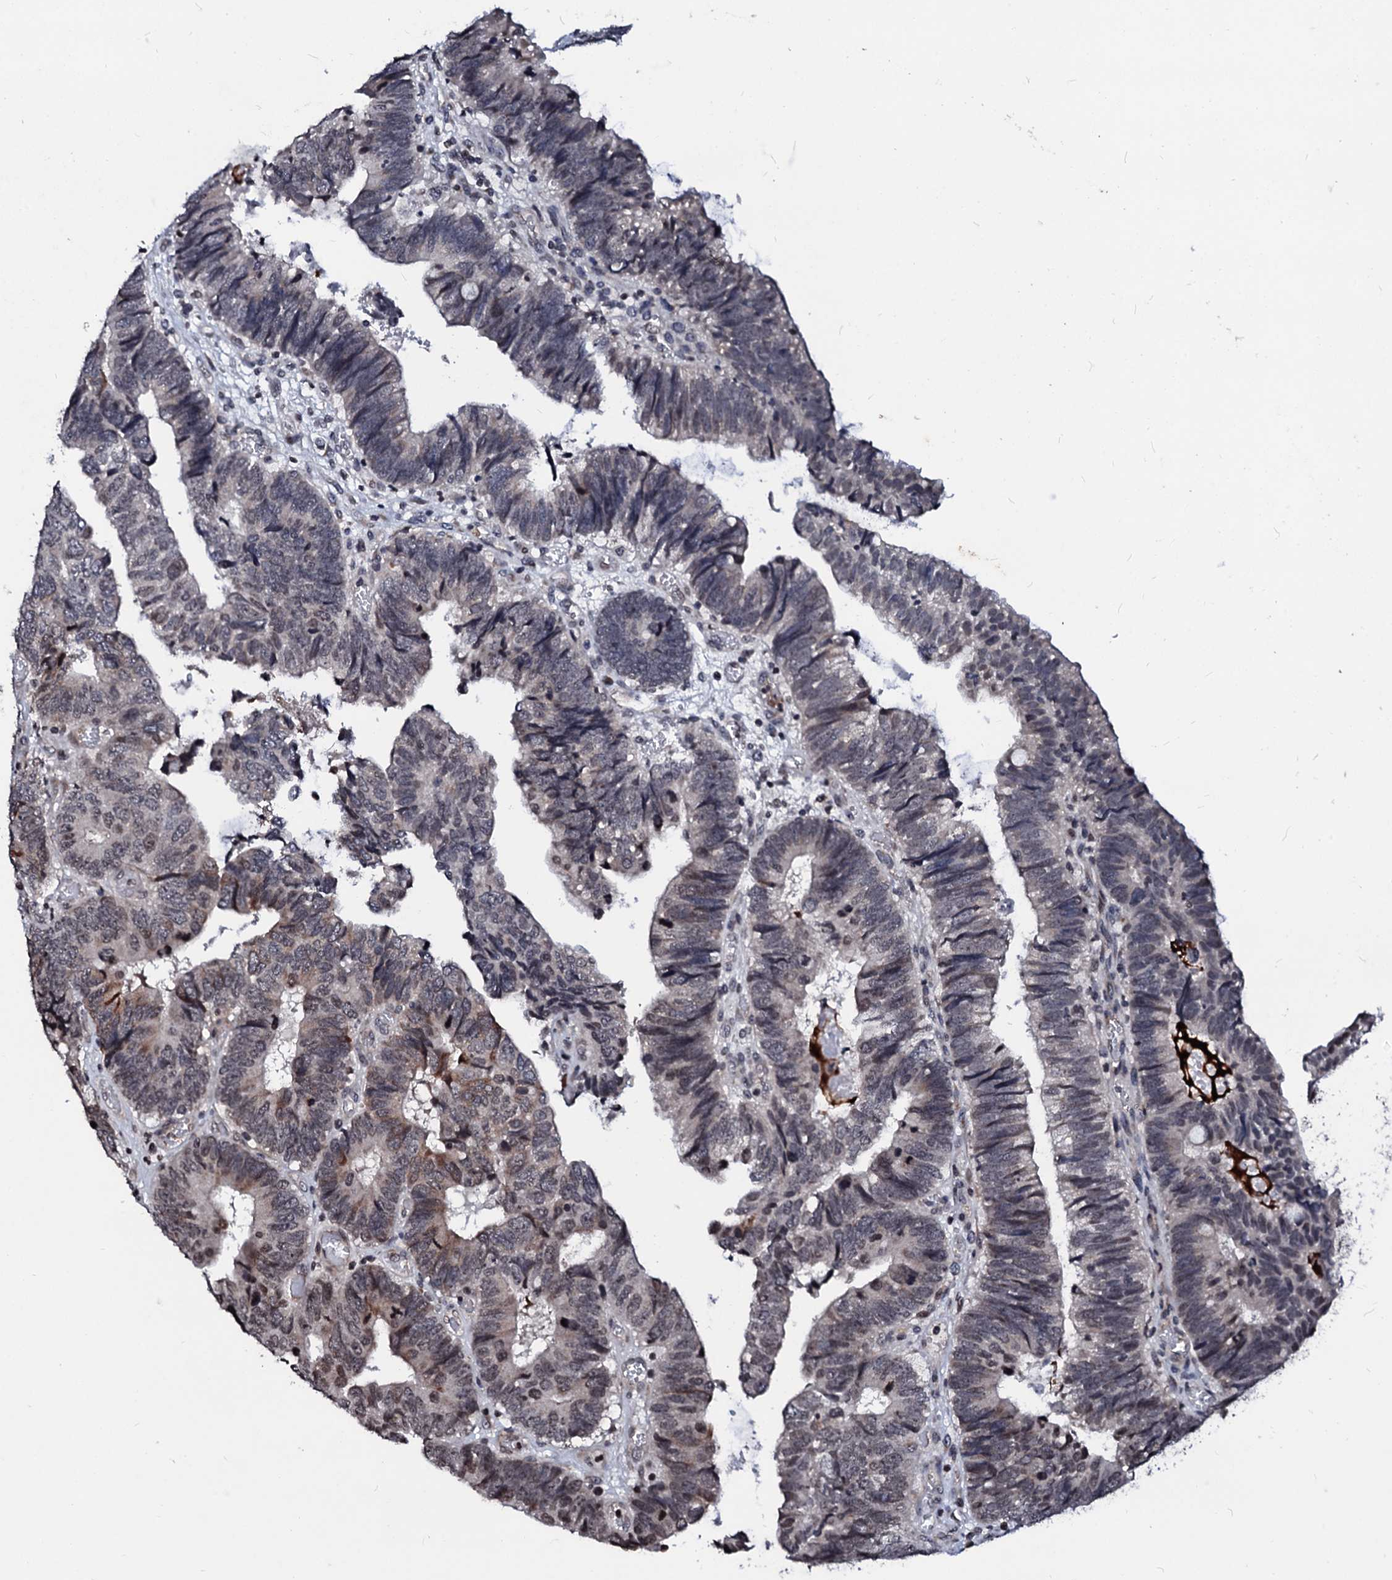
{"staining": {"intensity": "weak", "quantity": "<25%", "location": "nuclear"}, "tissue": "colorectal cancer", "cell_type": "Tumor cells", "image_type": "cancer", "snomed": [{"axis": "morphology", "description": "Adenocarcinoma, NOS"}, {"axis": "topography", "description": "Colon"}], "caption": "The immunohistochemistry (IHC) histopathology image has no significant staining in tumor cells of adenocarcinoma (colorectal) tissue.", "gene": "LSM11", "patient": {"sex": "female", "age": 67}}